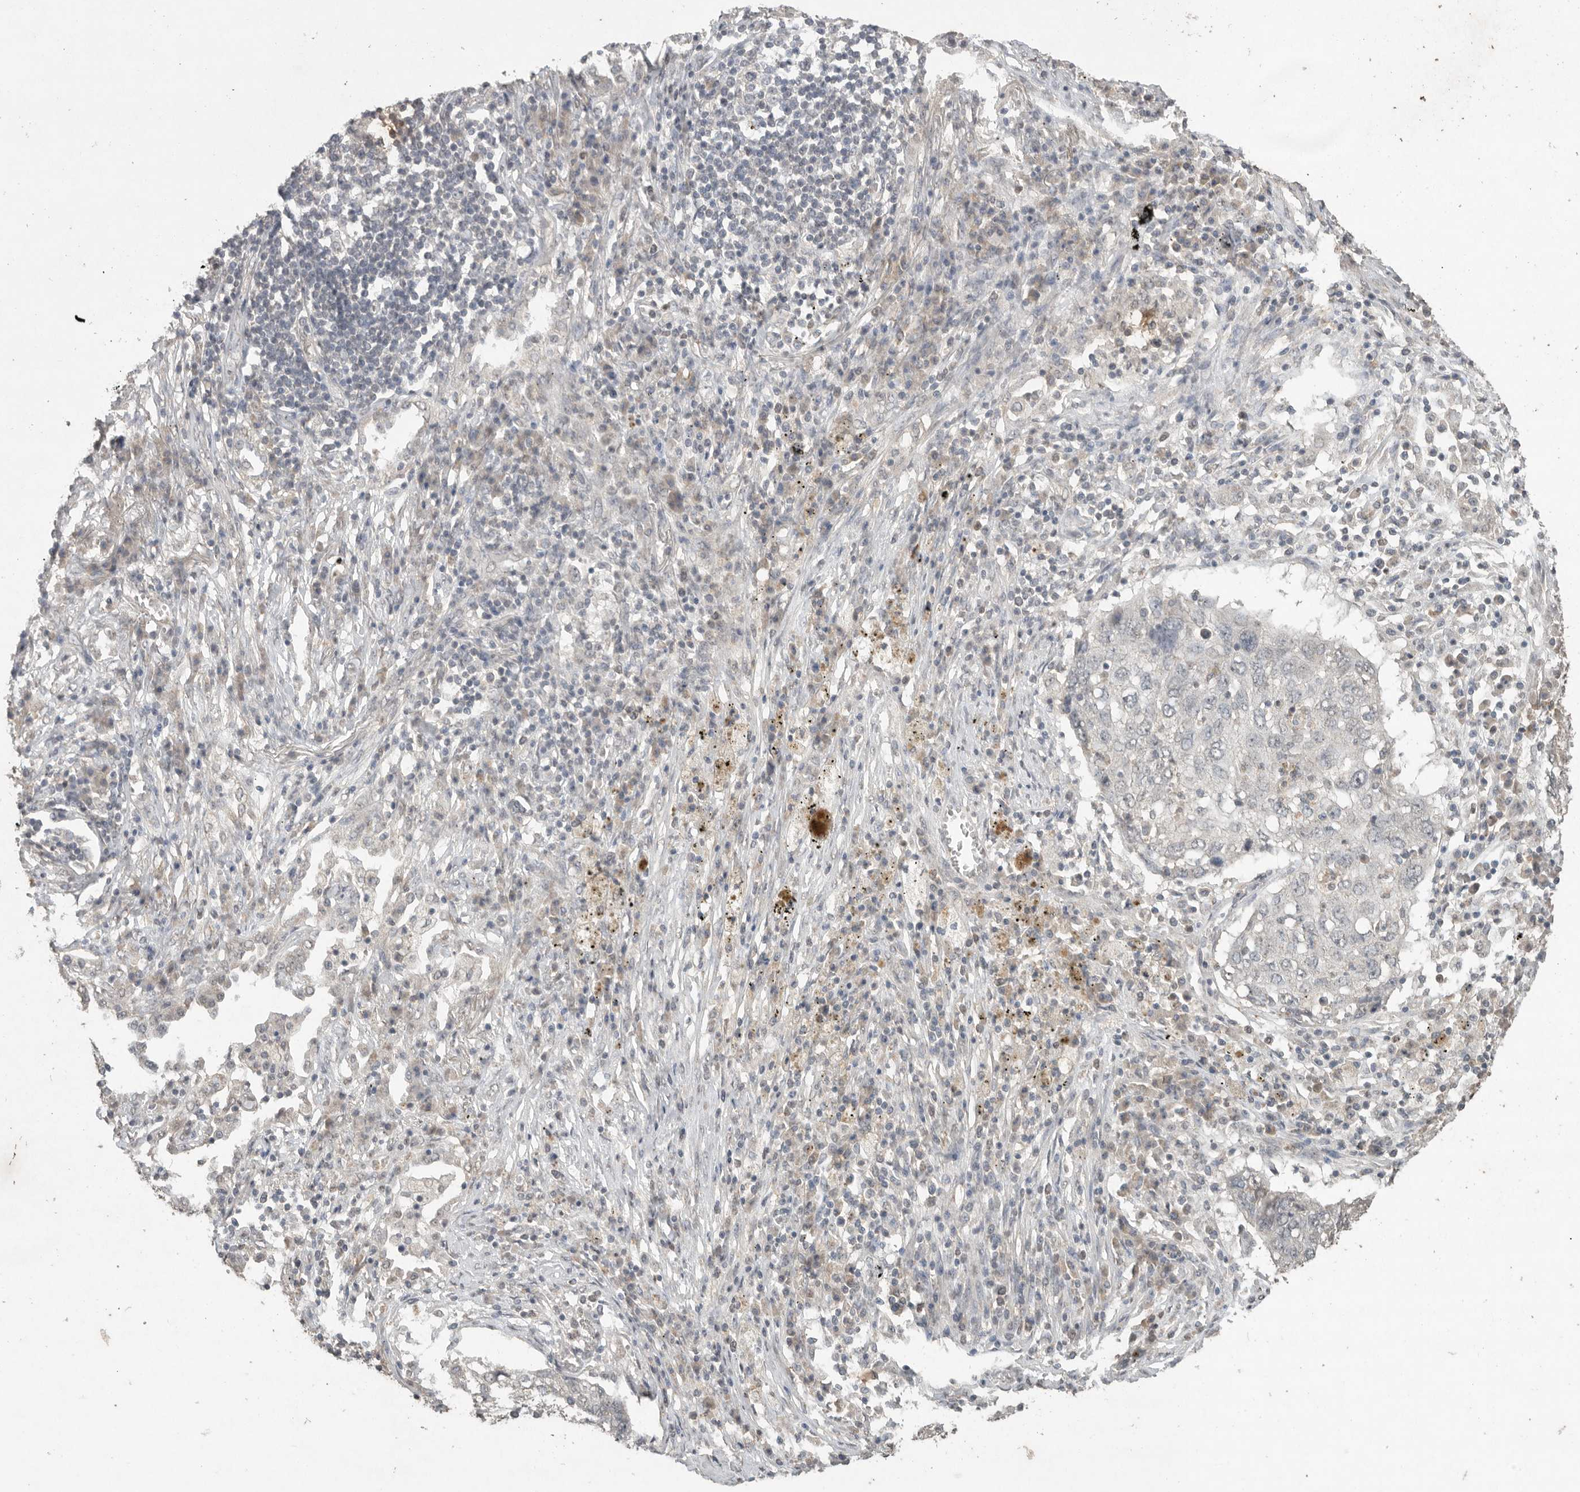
{"staining": {"intensity": "negative", "quantity": "none", "location": "none"}, "tissue": "lung cancer", "cell_type": "Tumor cells", "image_type": "cancer", "snomed": [{"axis": "morphology", "description": "Squamous cell carcinoma, NOS"}, {"axis": "topography", "description": "Lung"}], "caption": "The histopathology image demonstrates no staining of tumor cells in lung squamous cell carcinoma.", "gene": "KLK5", "patient": {"sex": "female", "age": 63}}